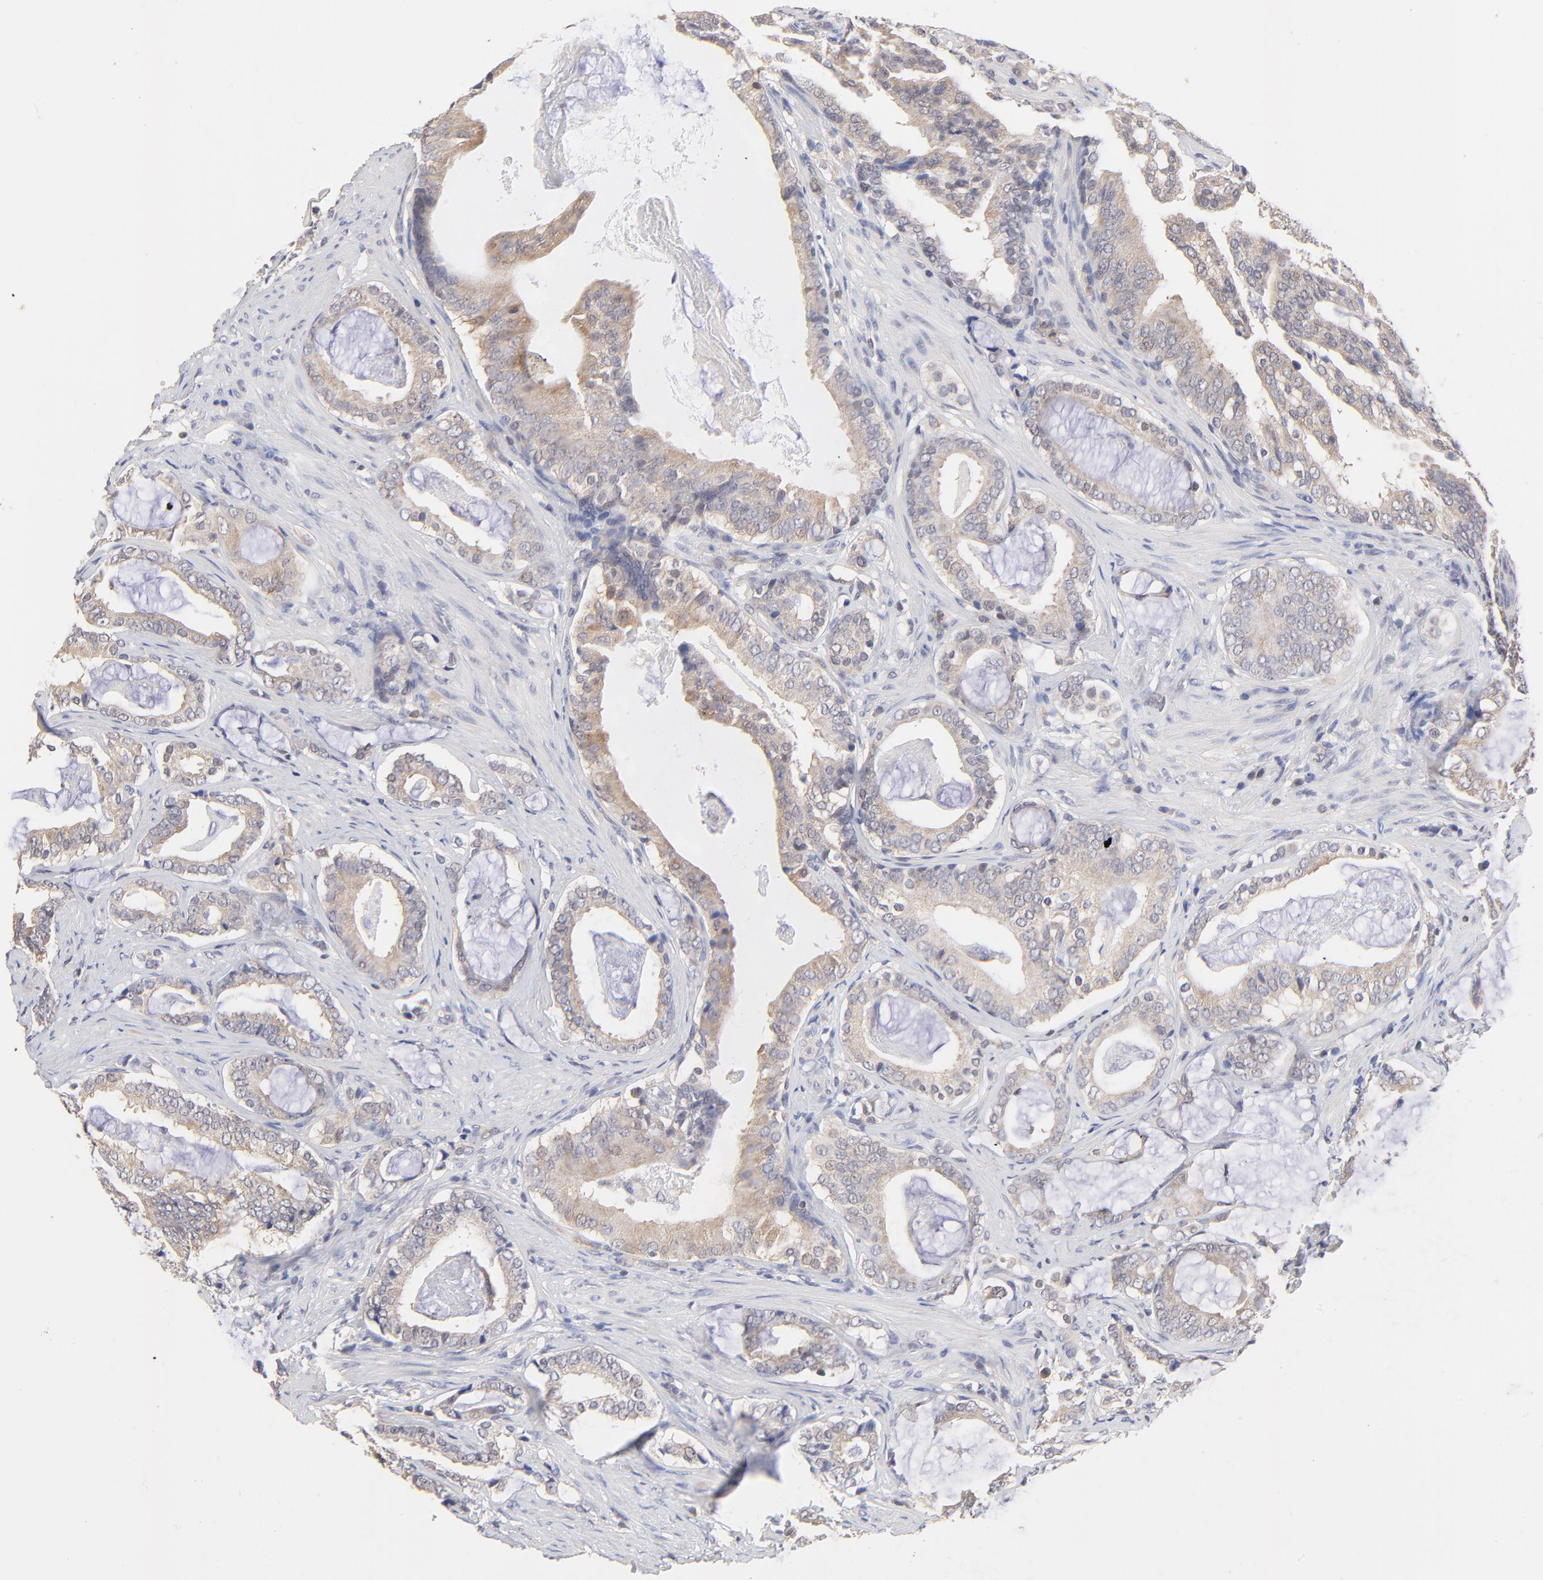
{"staining": {"intensity": "weak", "quantity": ">75%", "location": "cytoplasmic/membranous"}, "tissue": "prostate cancer", "cell_type": "Tumor cells", "image_type": "cancer", "snomed": [{"axis": "morphology", "description": "Adenocarcinoma, Low grade"}, {"axis": "topography", "description": "Prostate"}], "caption": "IHC staining of prostate low-grade adenocarcinoma, which exhibits low levels of weak cytoplasmic/membranous staining in approximately >75% of tumor cells indicating weak cytoplasmic/membranous protein expression. The staining was performed using DAB (brown) for protein detection and nuclei were counterstained in hematoxylin (blue).", "gene": "PCMT1", "patient": {"sex": "male", "age": 59}}